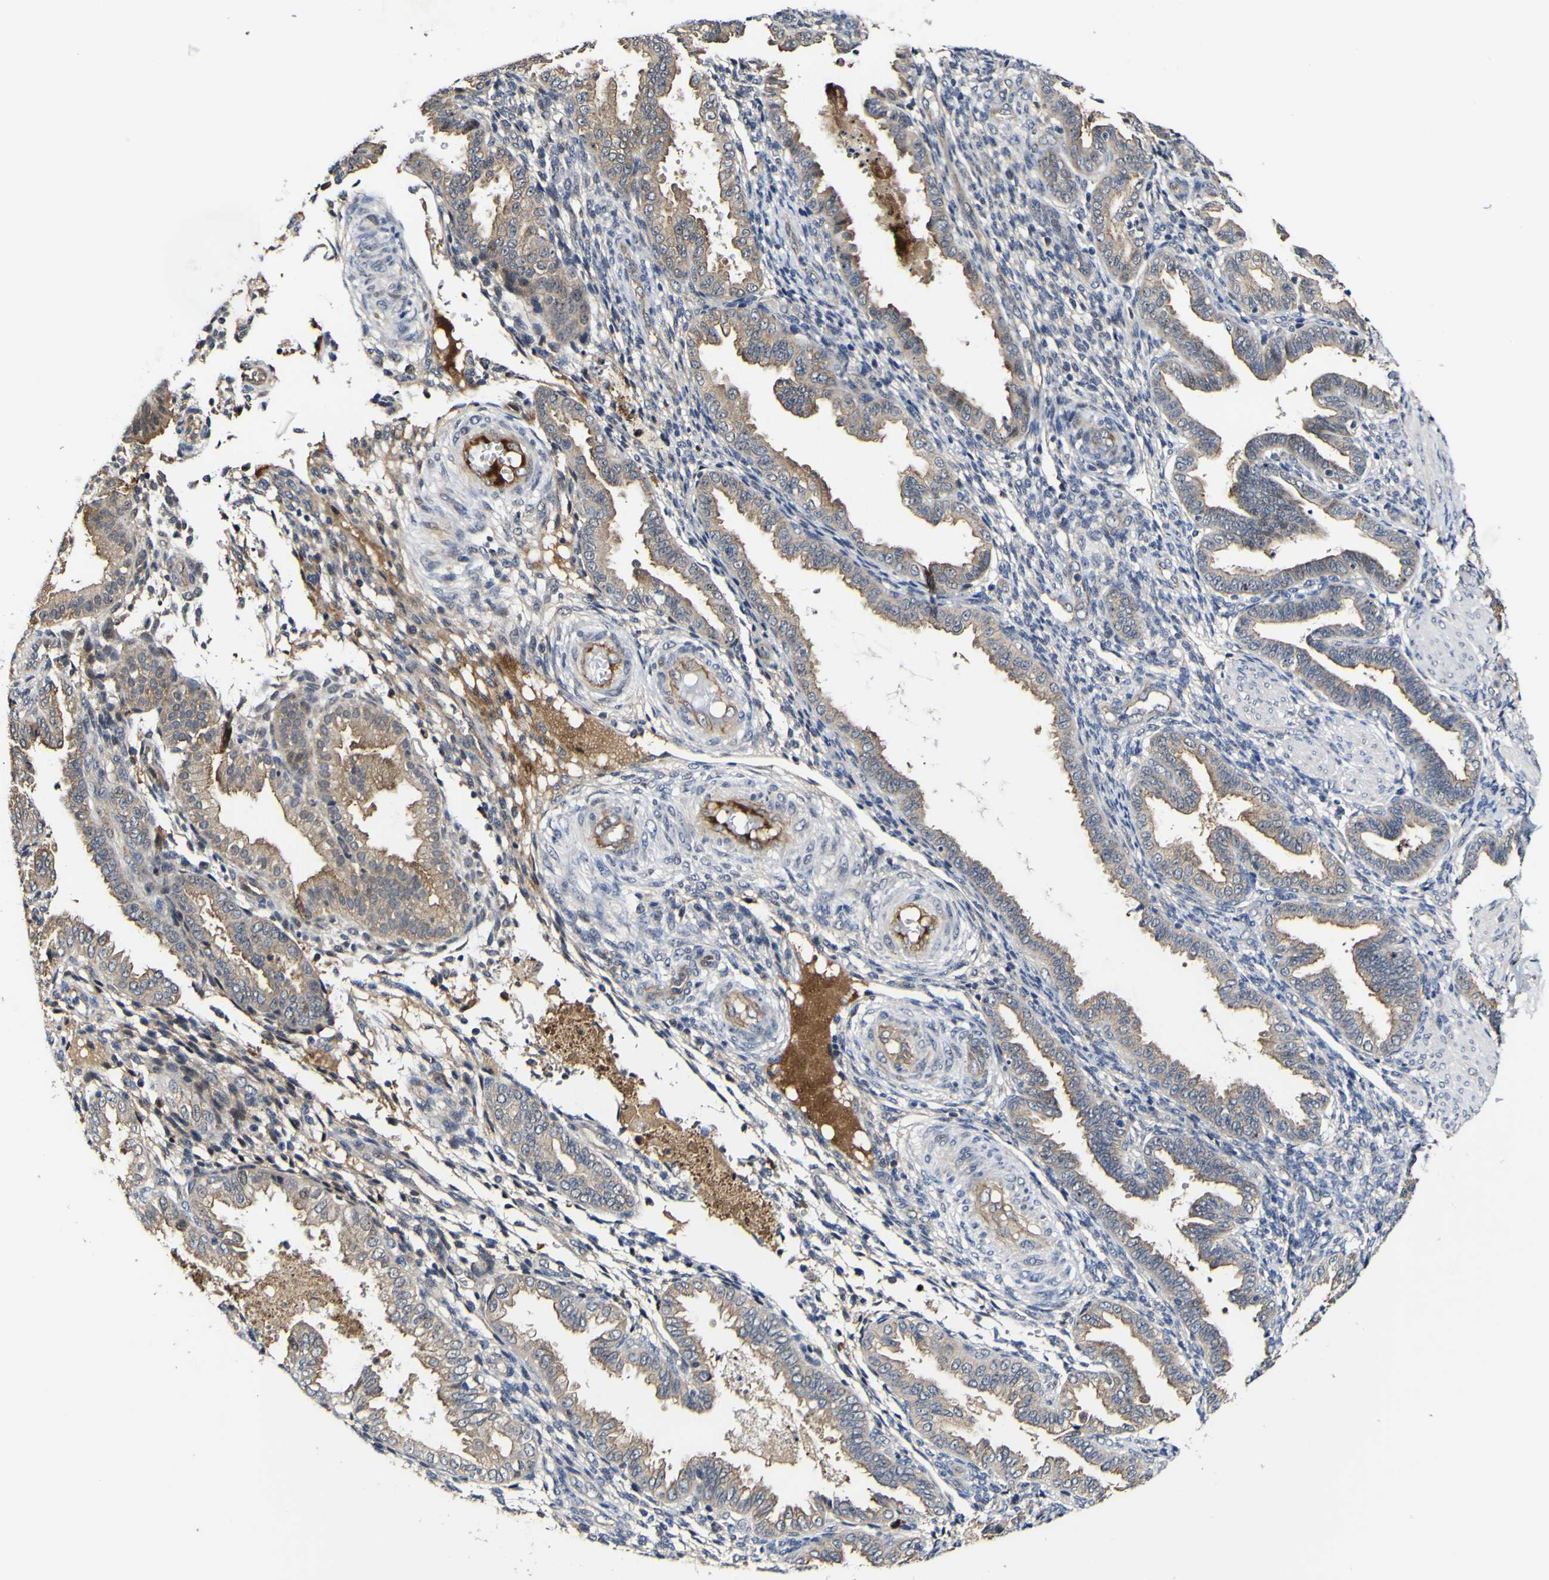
{"staining": {"intensity": "negative", "quantity": "none", "location": "none"}, "tissue": "endometrium", "cell_type": "Cells in endometrial stroma", "image_type": "normal", "snomed": [{"axis": "morphology", "description": "Normal tissue, NOS"}, {"axis": "topography", "description": "Endometrium"}], "caption": "A high-resolution micrograph shows immunohistochemistry (IHC) staining of unremarkable endometrium, which shows no significant positivity in cells in endometrial stroma.", "gene": "CCL2", "patient": {"sex": "female", "age": 33}}